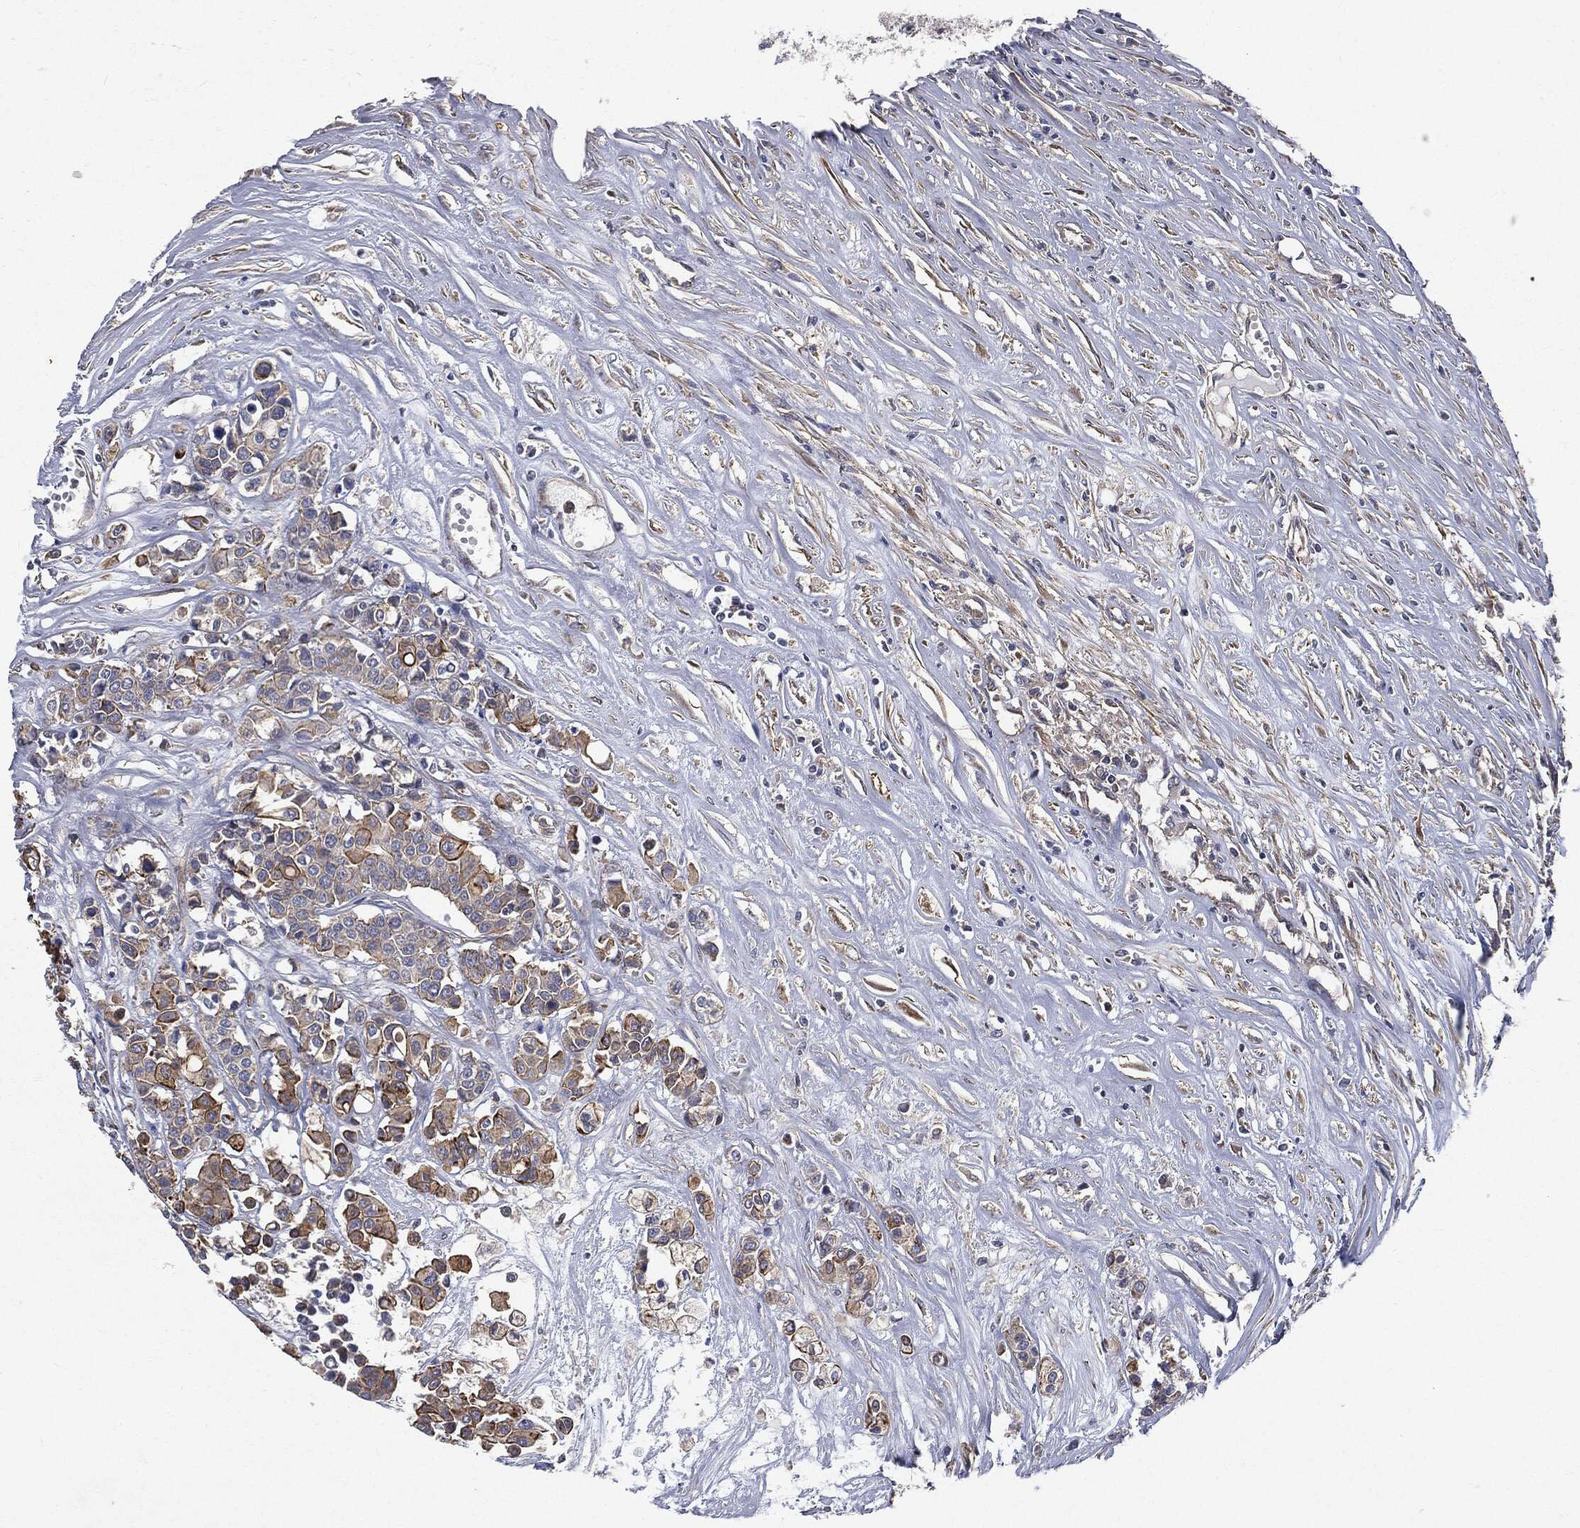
{"staining": {"intensity": "moderate", "quantity": "<25%", "location": "cytoplasmic/membranous"}, "tissue": "carcinoid", "cell_type": "Tumor cells", "image_type": "cancer", "snomed": [{"axis": "morphology", "description": "Carcinoid, malignant, NOS"}, {"axis": "topography", "description": "Colon"}], "caption": "A low amount of moderate cytoplasmic/membranous staining is identified in about <25% of tumor cells in carcinoid (malignant) tissue.", "gene": "EPS15L1", "patient": {"sex": "male", "age": 81}}